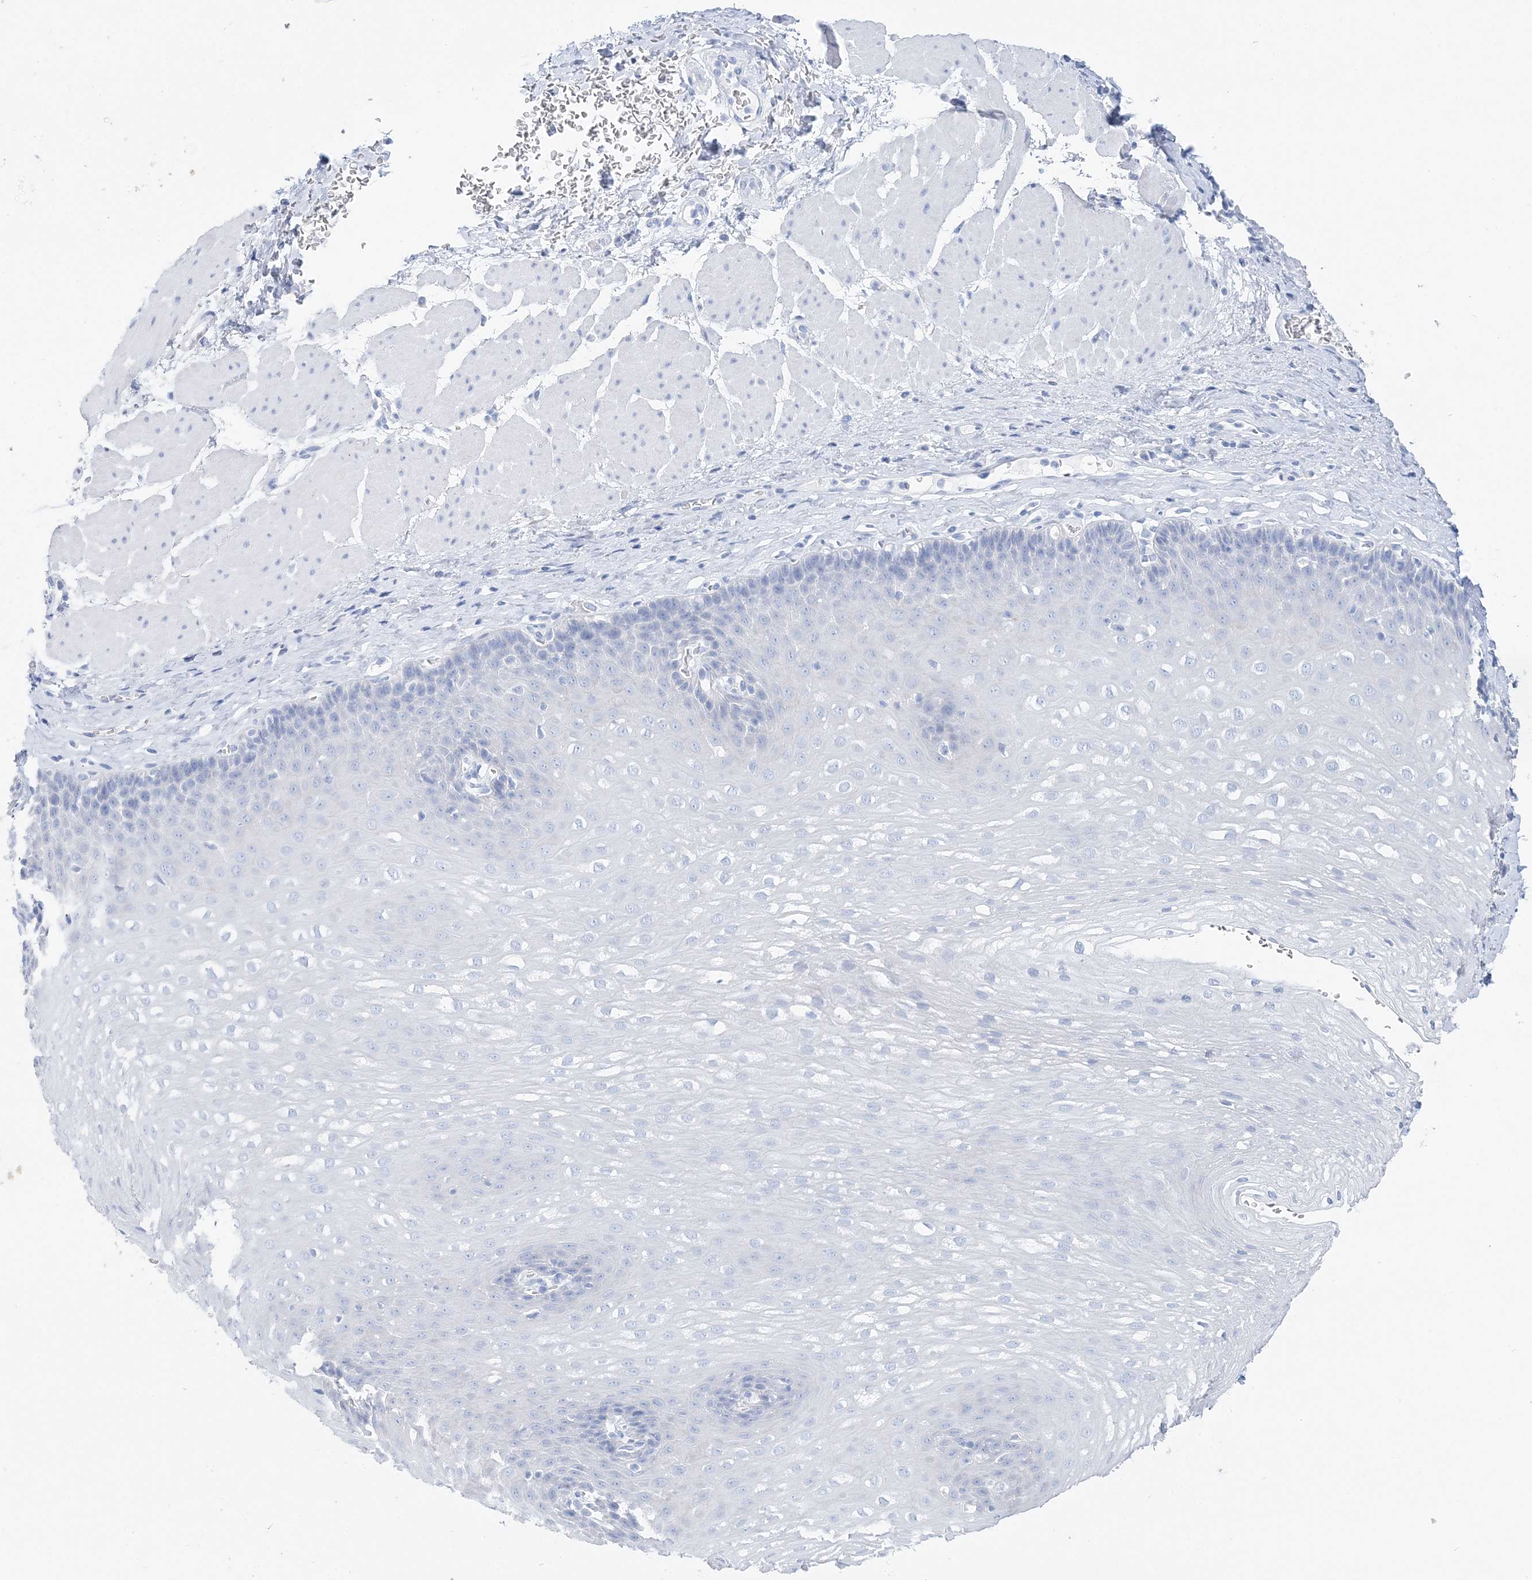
{"staining": {"intensity": "negative", "quantity": "none", "location": "none"}, "tissue": "esophagus", "cell_type": "Squamous epithelial cells", "image_type": "normal", "snomed": [{"axis": "morphology", "description": "Normal tissue, NOS"}, {"axis": "topography", "description": "Esophagus"}], "caption": "There is no significant positivity in squamous epithelial cells of esophagus.", "gene": "TSPYL6", "patient": {"sex": "female", "age": 66}}